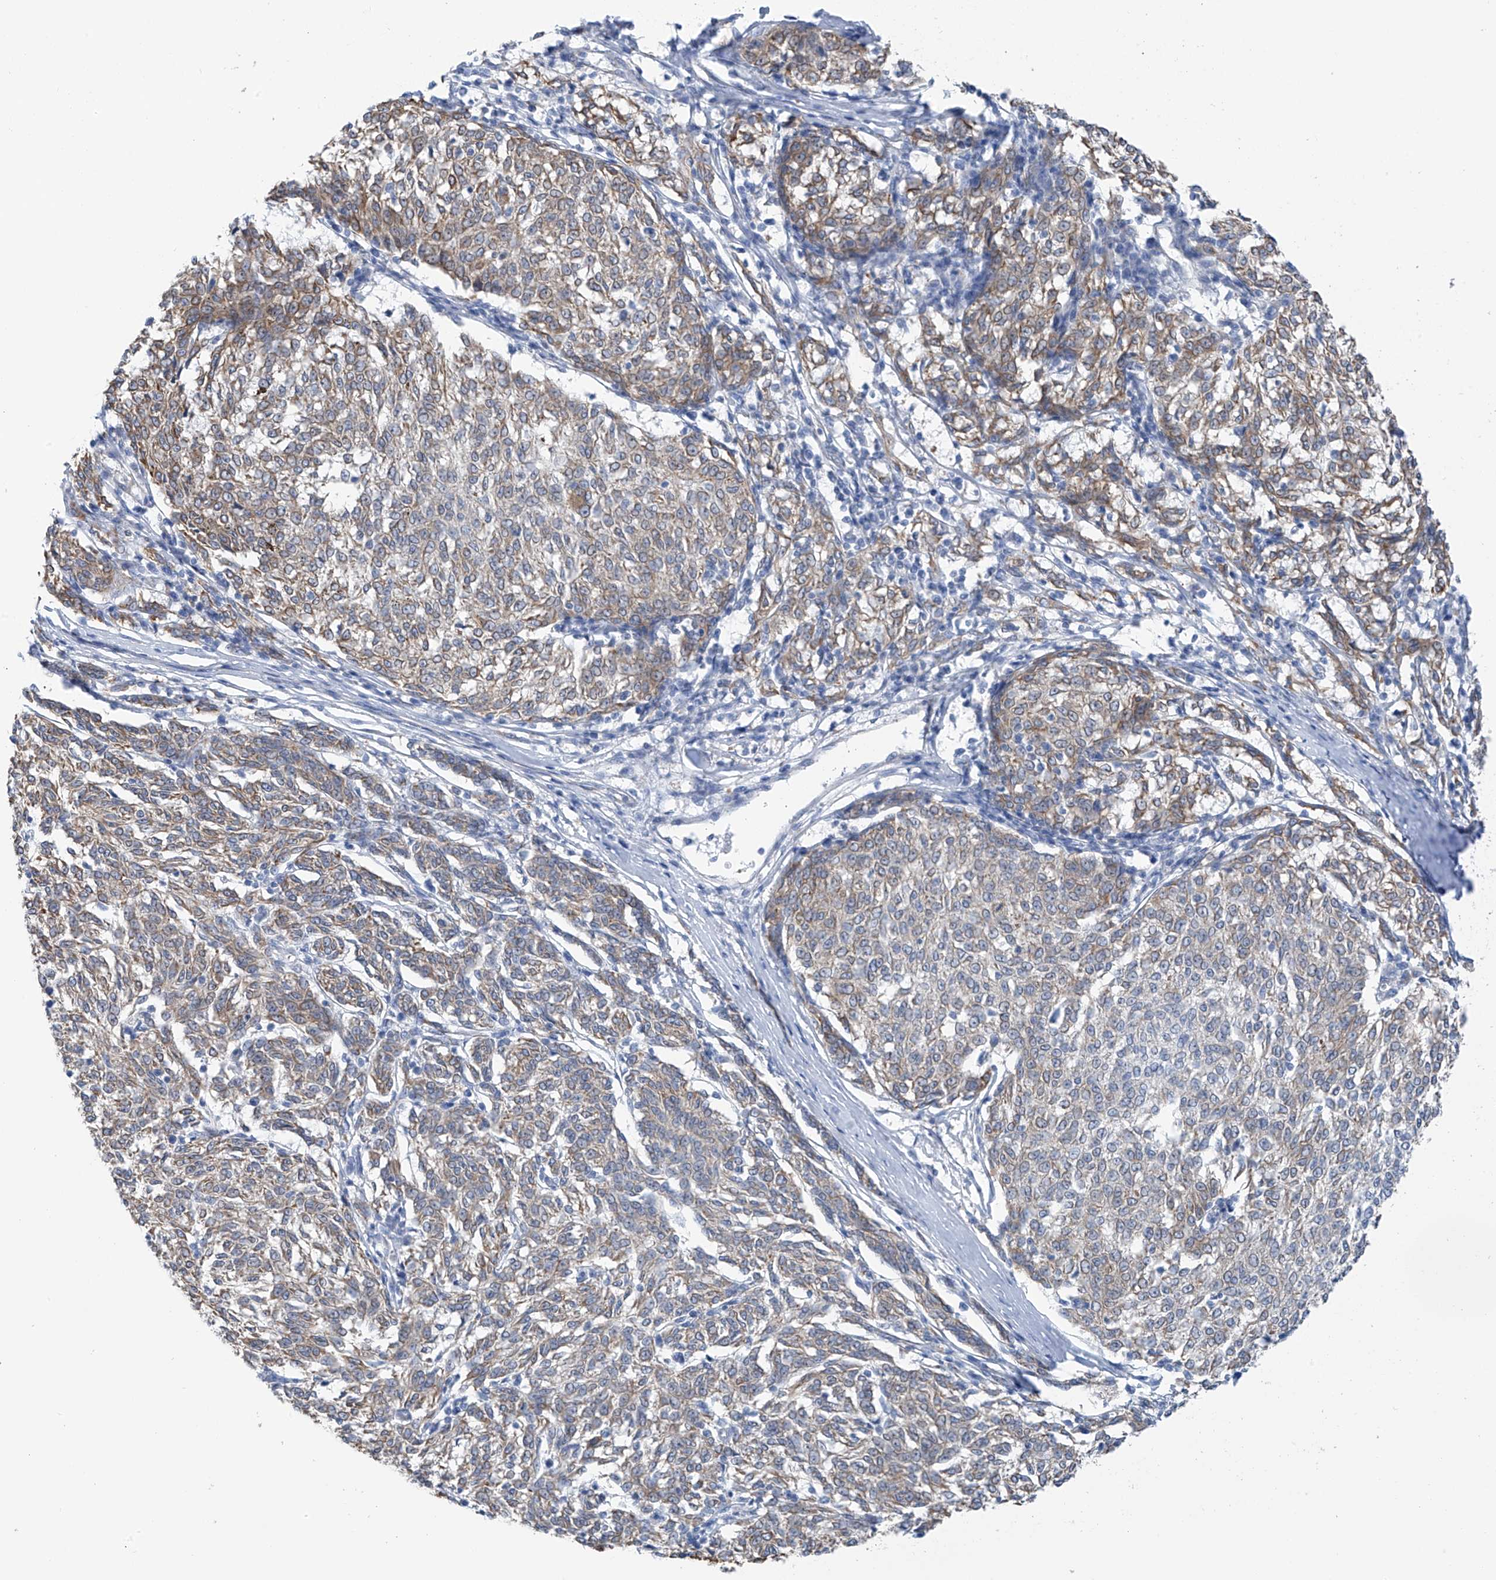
{"staining": {"intensity": "weak", "quantity": "25%-75%", "location": "cytoplasmic/membranous"}, "tissue": "melanoma", "cell_type": "Tumor cells", "image_type": "cancer", "snomed": [{"axis": "morphology", "description": "Malignant melanoma, NOS"}, {"axis": "topography", "description": "Skin"}], "caption": "Approximately 25%-75% of tumor cells in melanoma display weak cytoplasmic/membranous protein expression as visualized by brown immunohistochemical staining.", "gene": "RCN2", "patient": {"sex": "female", "age": 72}}